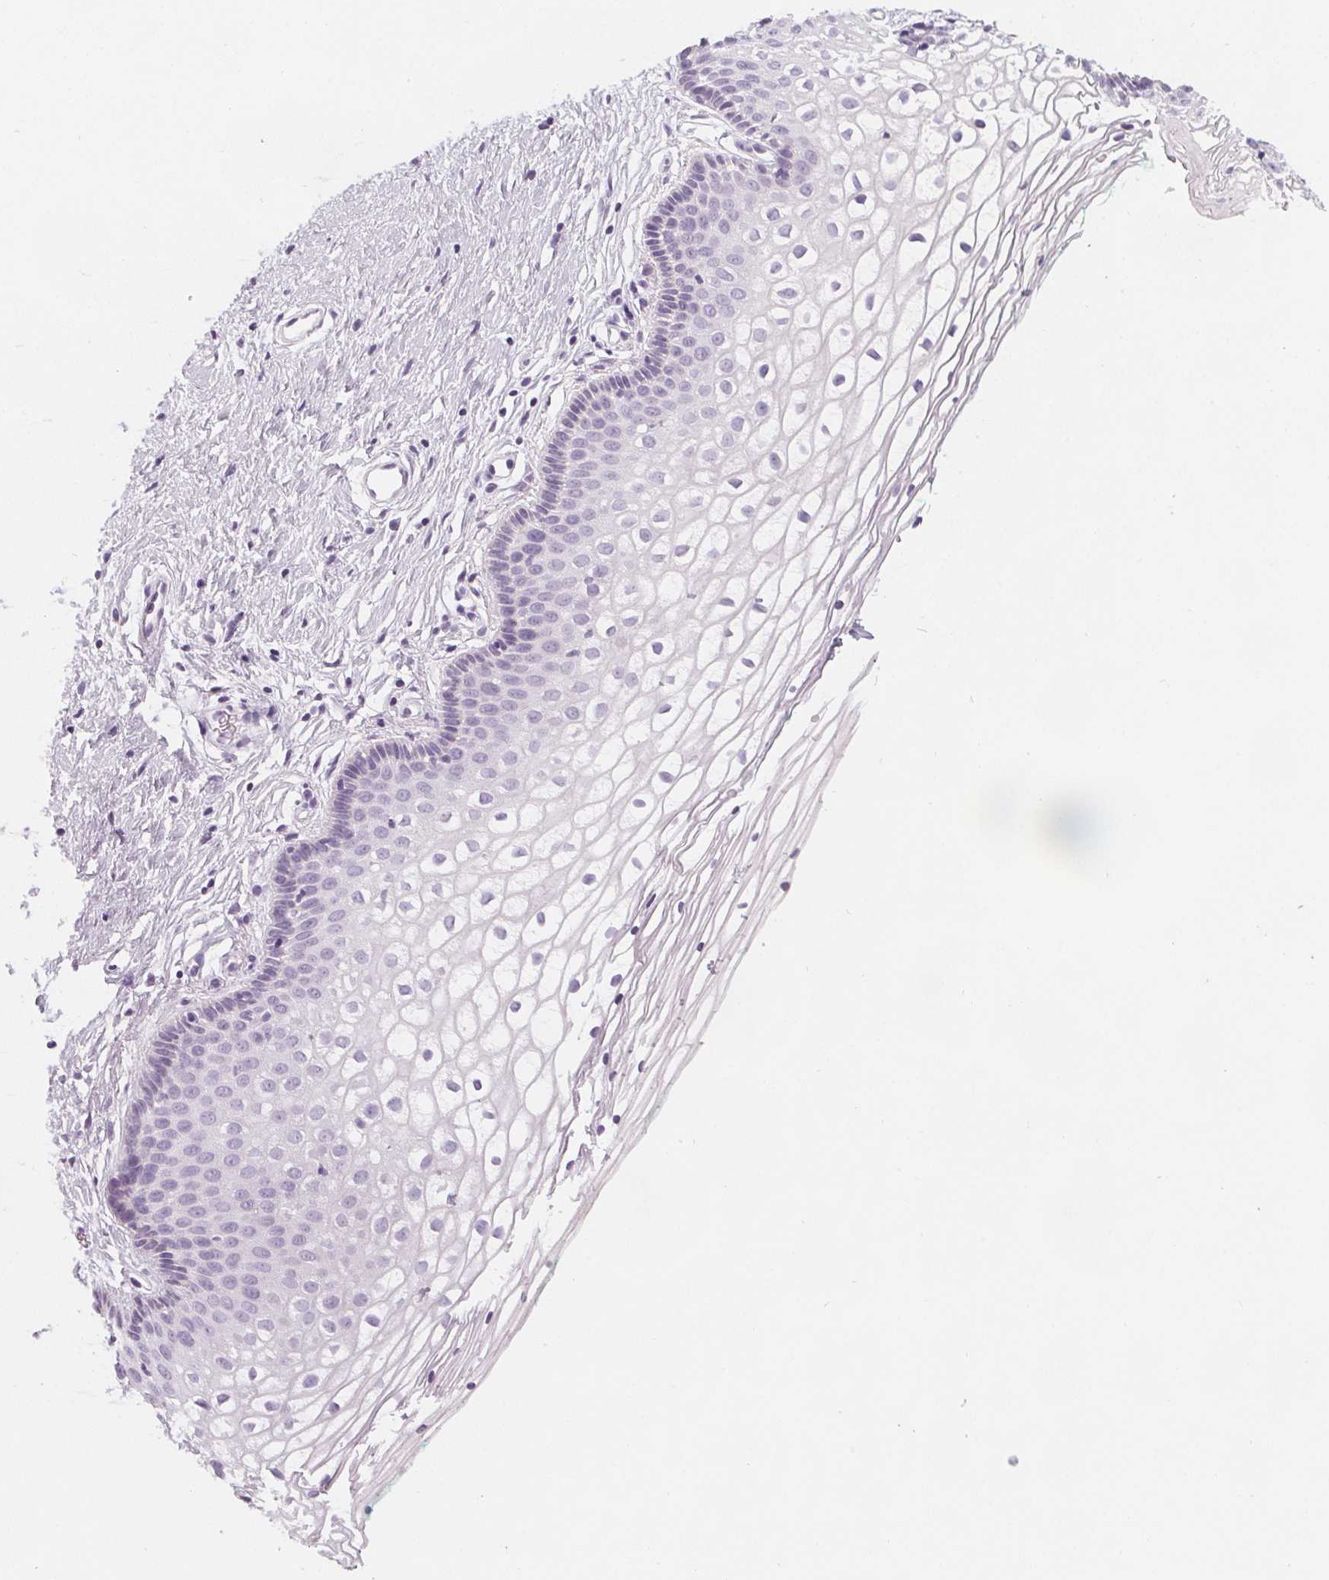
{"staining": {"intensity": "negative", "quantity": "none", "location": "none"}, "tissue": "vagina", "cell_type": "Squamous epithelial cells", "image_type": "normal", "snomed": [{"axis": "morphology", "description": "Normal tissue, NOS"}, {"axis": "topography", "description": "Vagina"}], "caption": "This is an immunohistochemistry (IHC) histopathology image of benign vagina. There is no staining in squamous epithelial cells.", "gene": "SLC5A12", "patient": {"sex": "female", "age": 36}}